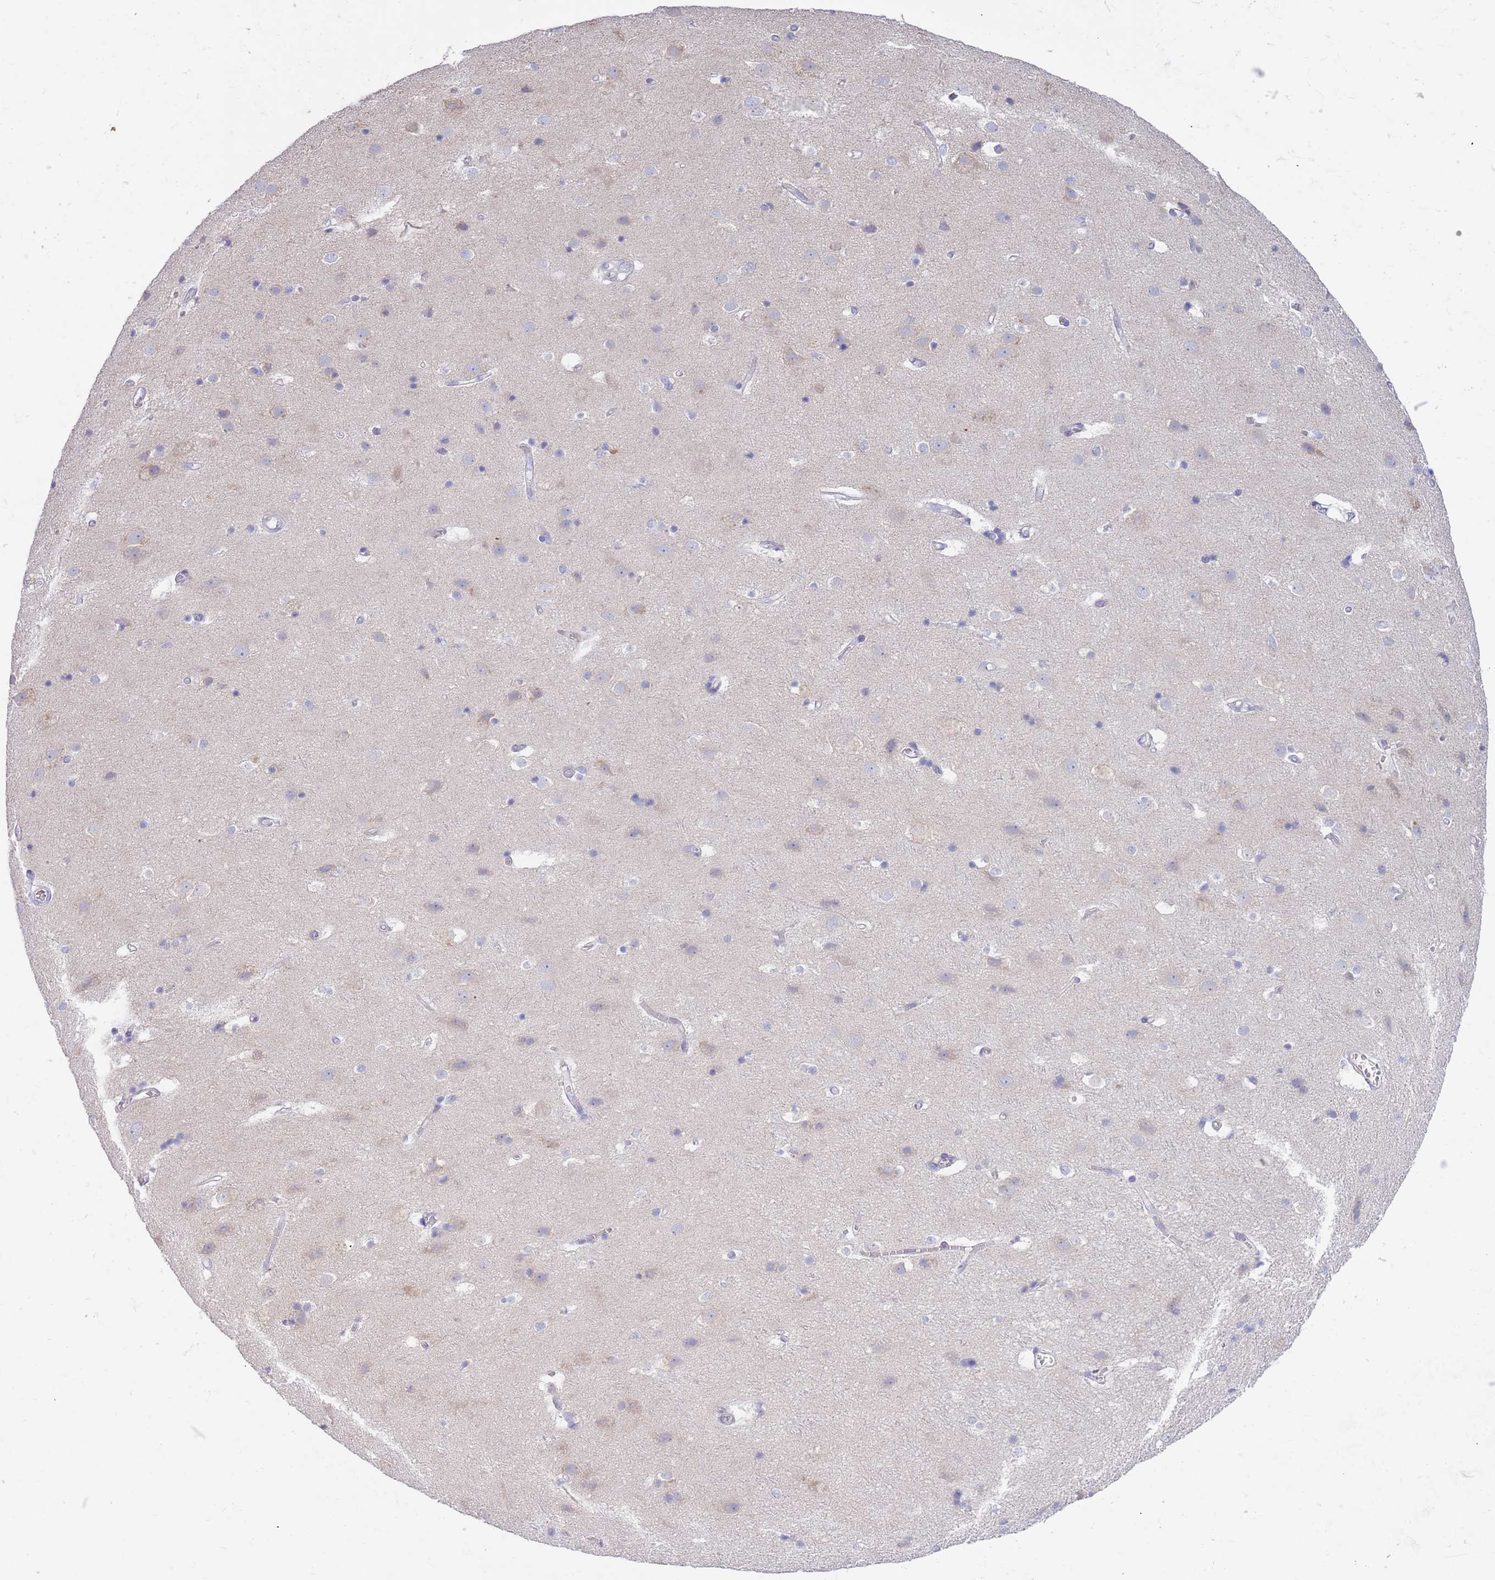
{"staining": {"intensity": "negative", "quantity": "none", "location": "none"}, "tissue": "cerebral cortex", "cell_type": "Endothelial cells", "image_type": "normal", "snomed": [{"axis": "morphology", "description": "Normal tissue, NOS"}, {"axis": "topography", "description": "Cerebral cortex"}], "caption": "This is a histopathology image of IHC staining of unremarkable cerebral cortex, which shows no staining in endothelial cells. (DAB immunohistochemistry (IHC), high magnification).", "gene": "CCDC149", "patient": {"sex": "male", "age": 54}}